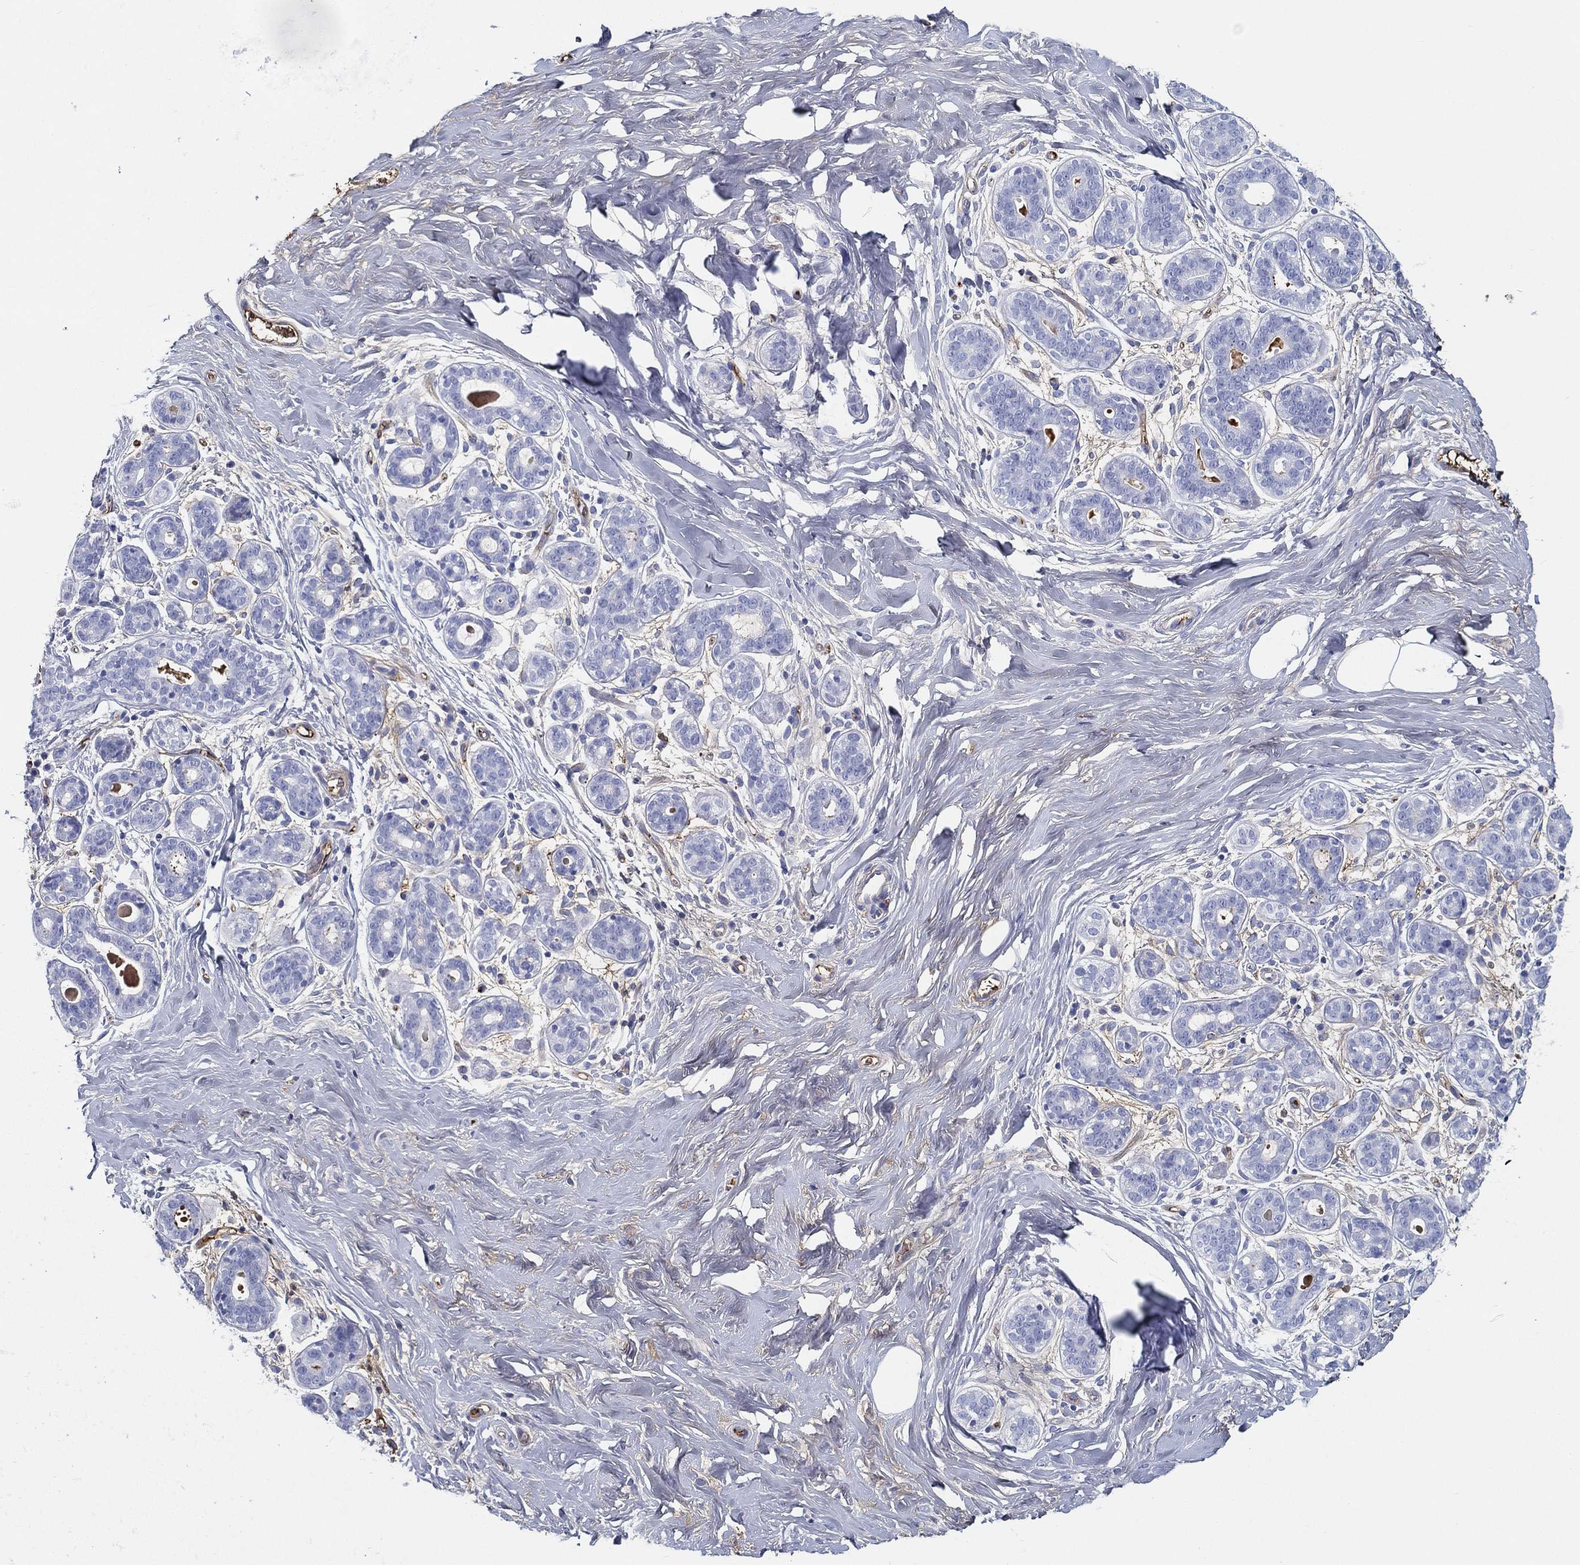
{"staining": {"intensity": "negative", "quantity": "none", "location": "none"}, "tissue": "breast", "cell_type": "Adipocytes", "image_type": "normal", "snomed": [{"axis": "morphology", "description": "Normal tissue, NOS"}, {"axis": "topography", "description": "Breast"}], "caption": "IHC of normal human breast exhibits no expression in adipocytes.", "gene": "IFNB1", "patient": {"sex": "female", "age": 43}}